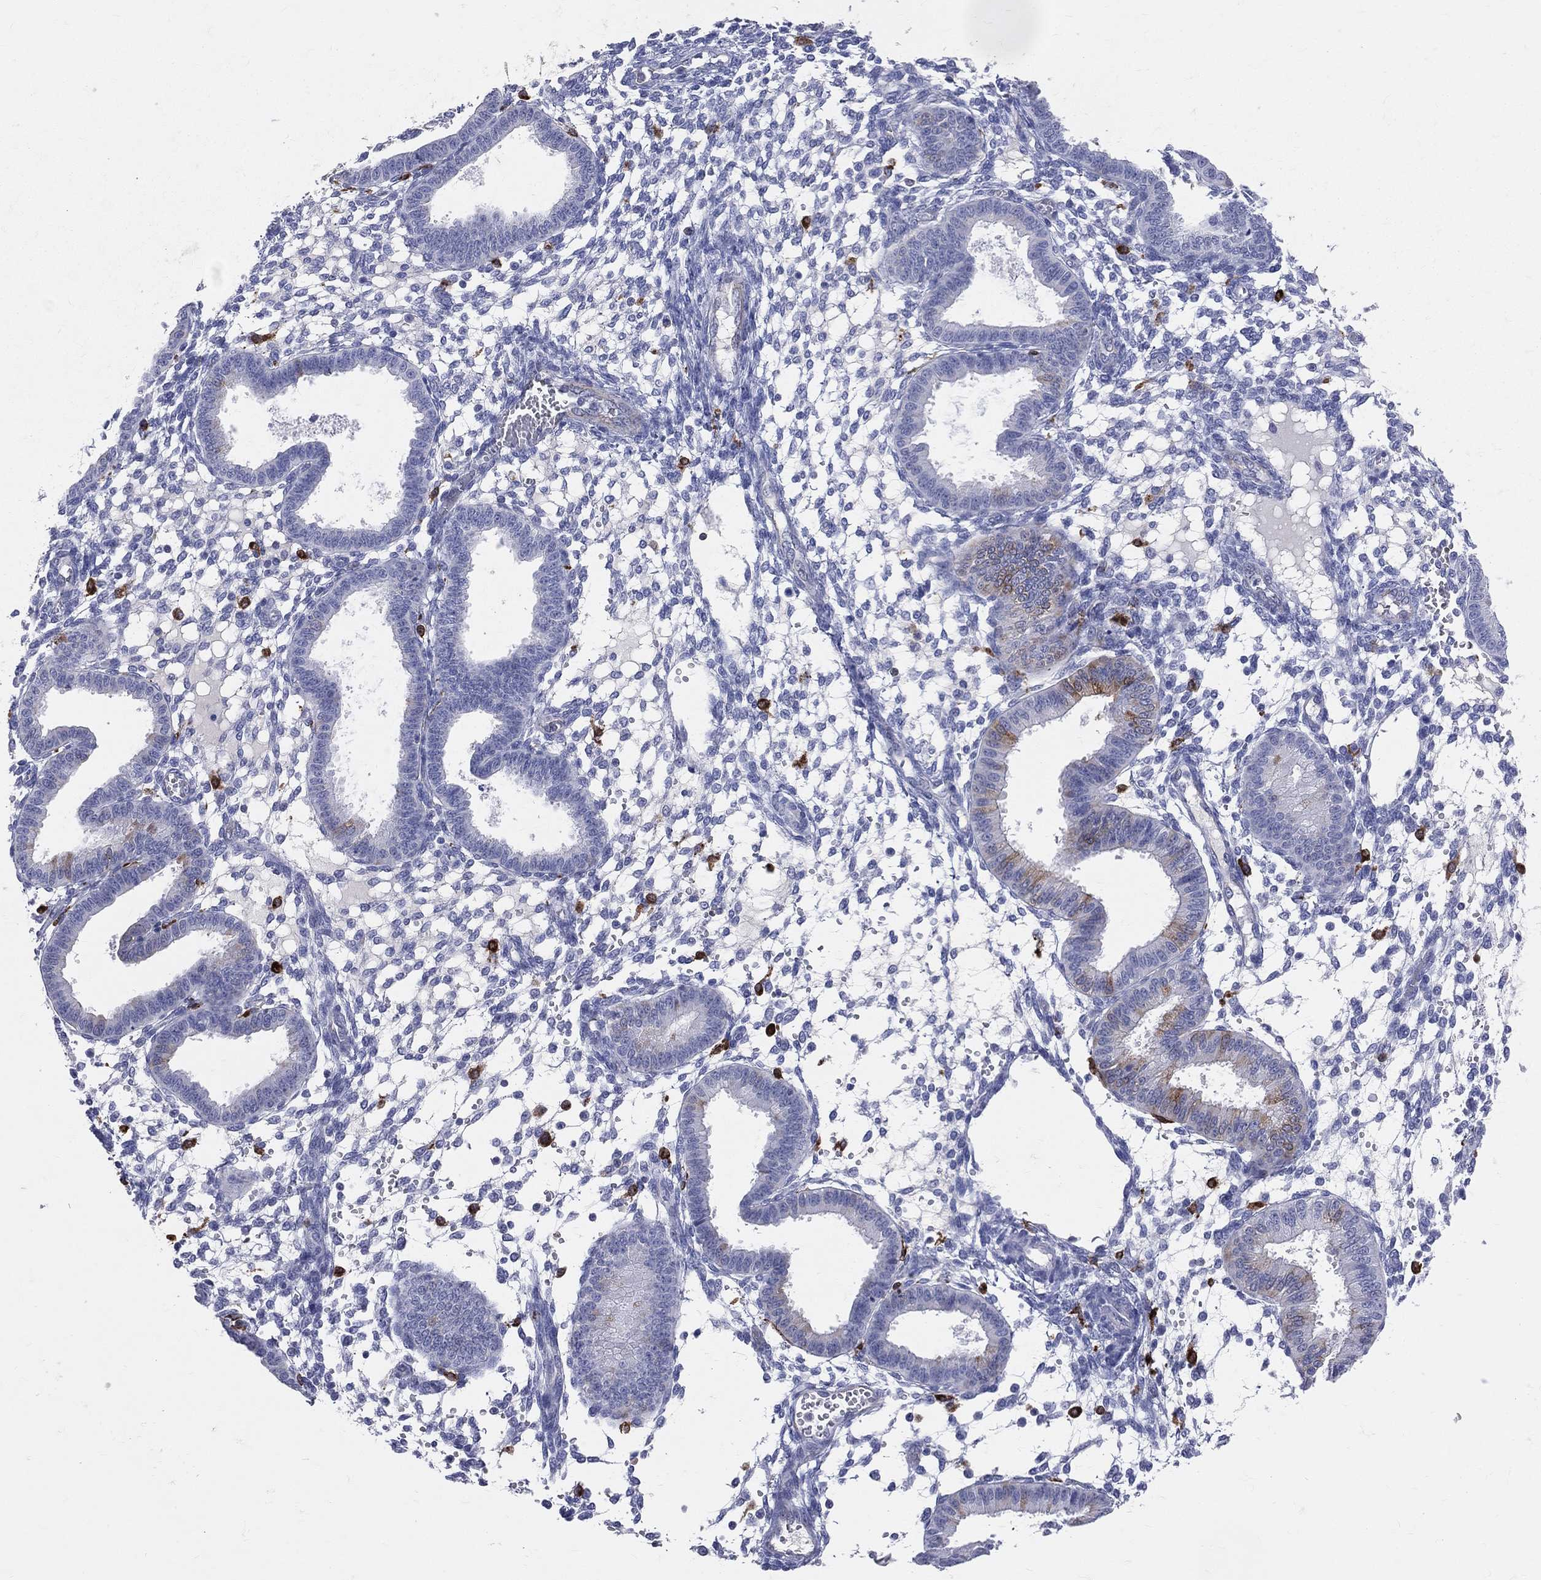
{"staining": {"intensity": "negative", "quantity": "none", "location": "none"}, "tissue": "endometrium", "cell_type": "Cells in endometrial stroma", "image_type": "normal", "snomed": [{"axis": "morphology", "description": "Normal tissue, NOS"}, {"axis": "topography", "description": "Endometrium"}], "caption": "Histopathology image shows no protein expression in cells in endometrial stroma of unremarkable endometrium.", "gene": "CD74", "patient": {"sex": "female", "age": 43}}